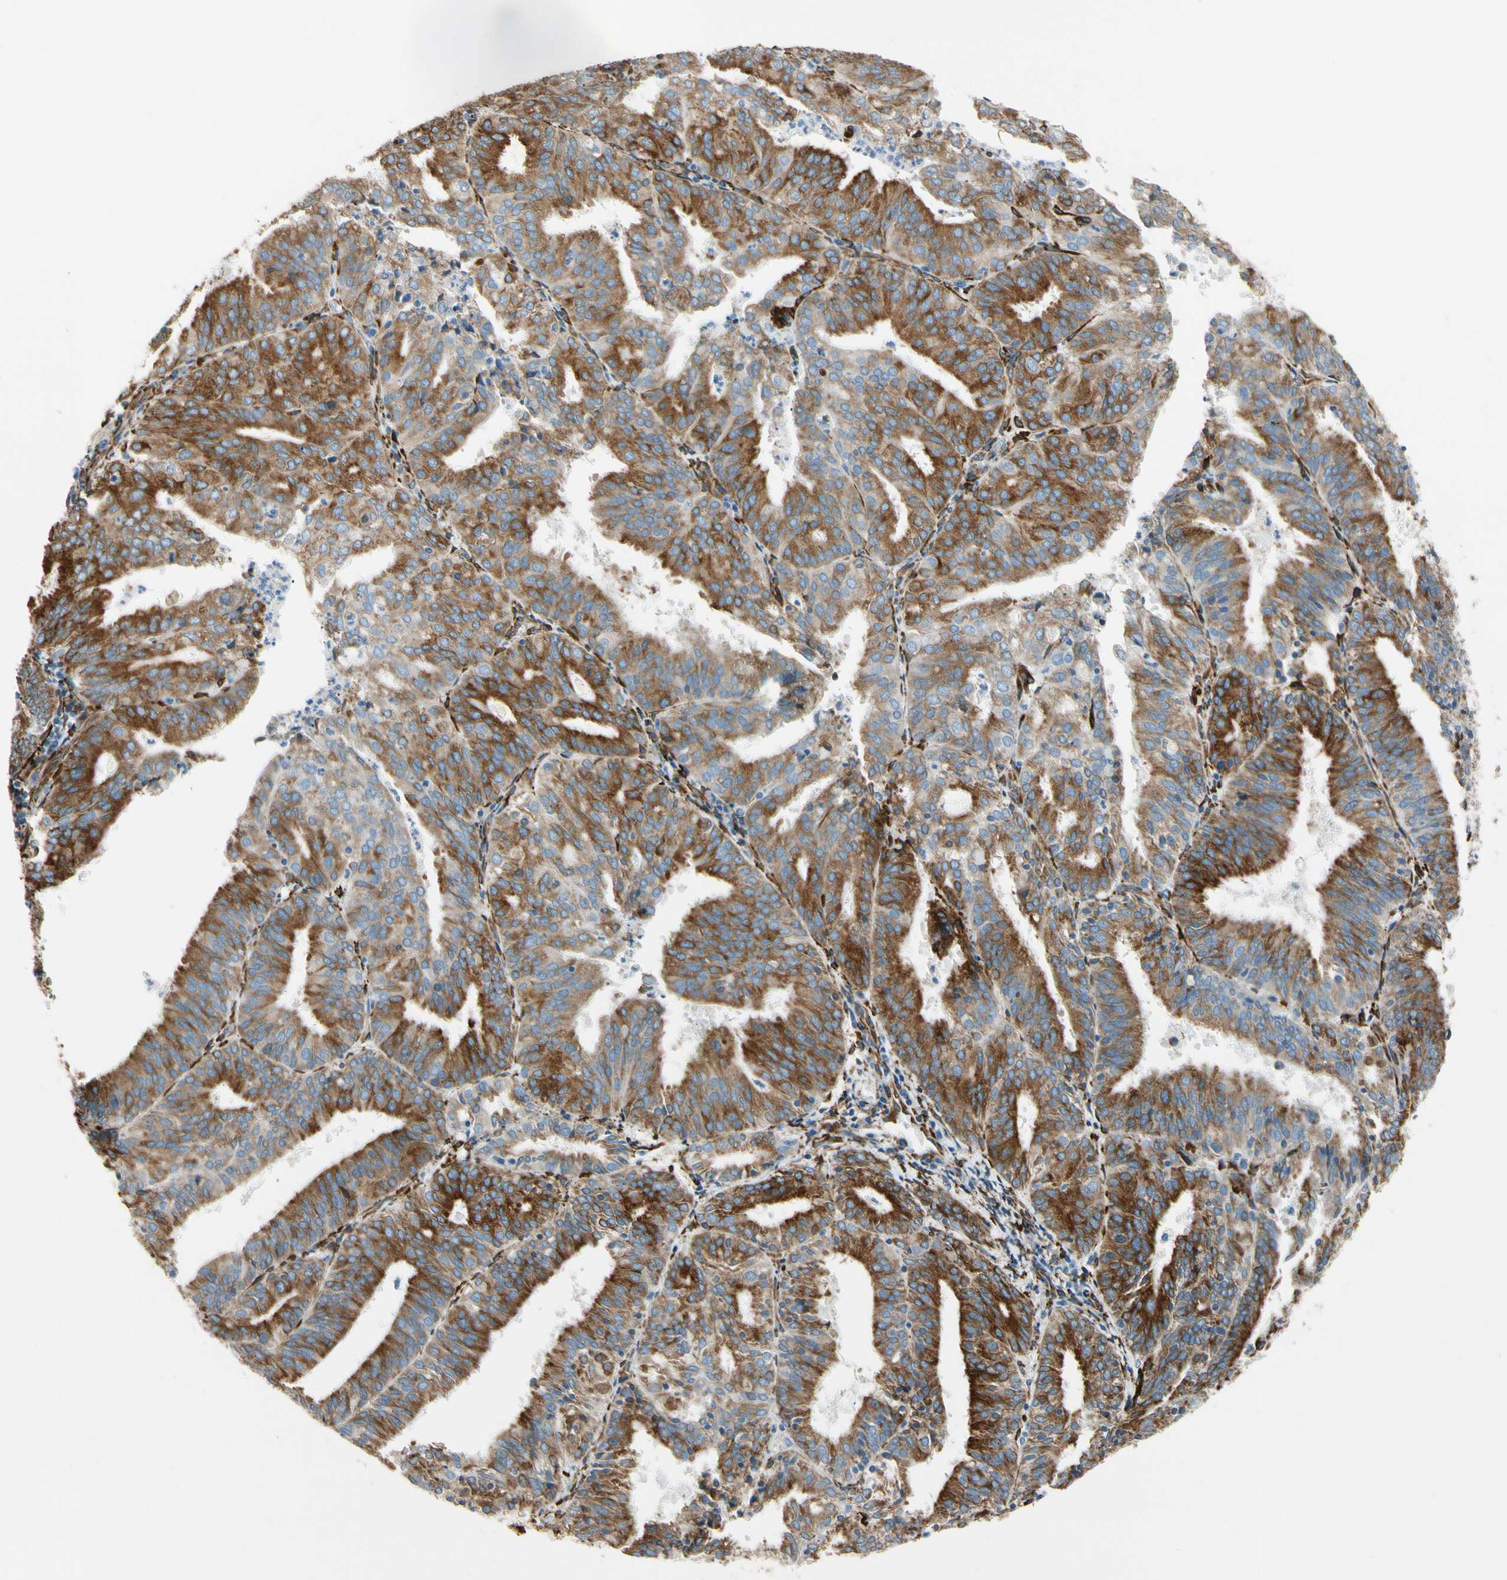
{"staining": {"intensity": "strong", "quantity": ">75%", "location": "cytoplasmic/membranous"}, "tissue": "endometrial cancer", "cell_type": "Tumor cells", "image_type": "cancer", "snomed": [{"axis": "morphology", "description": "Adenocarcinoma, NOS"}, {"axis": "topography", "description": "Uterus"}], "caption": "Human endometrial cancer (adenocarcinoma) stained for a protein (brown) demonstrates strong cytoplasmic/membranous positive expression in approximately >75% of tumor cells.", "gene": "FKBP7", "patient": {"sex": "female", "age": 60}}